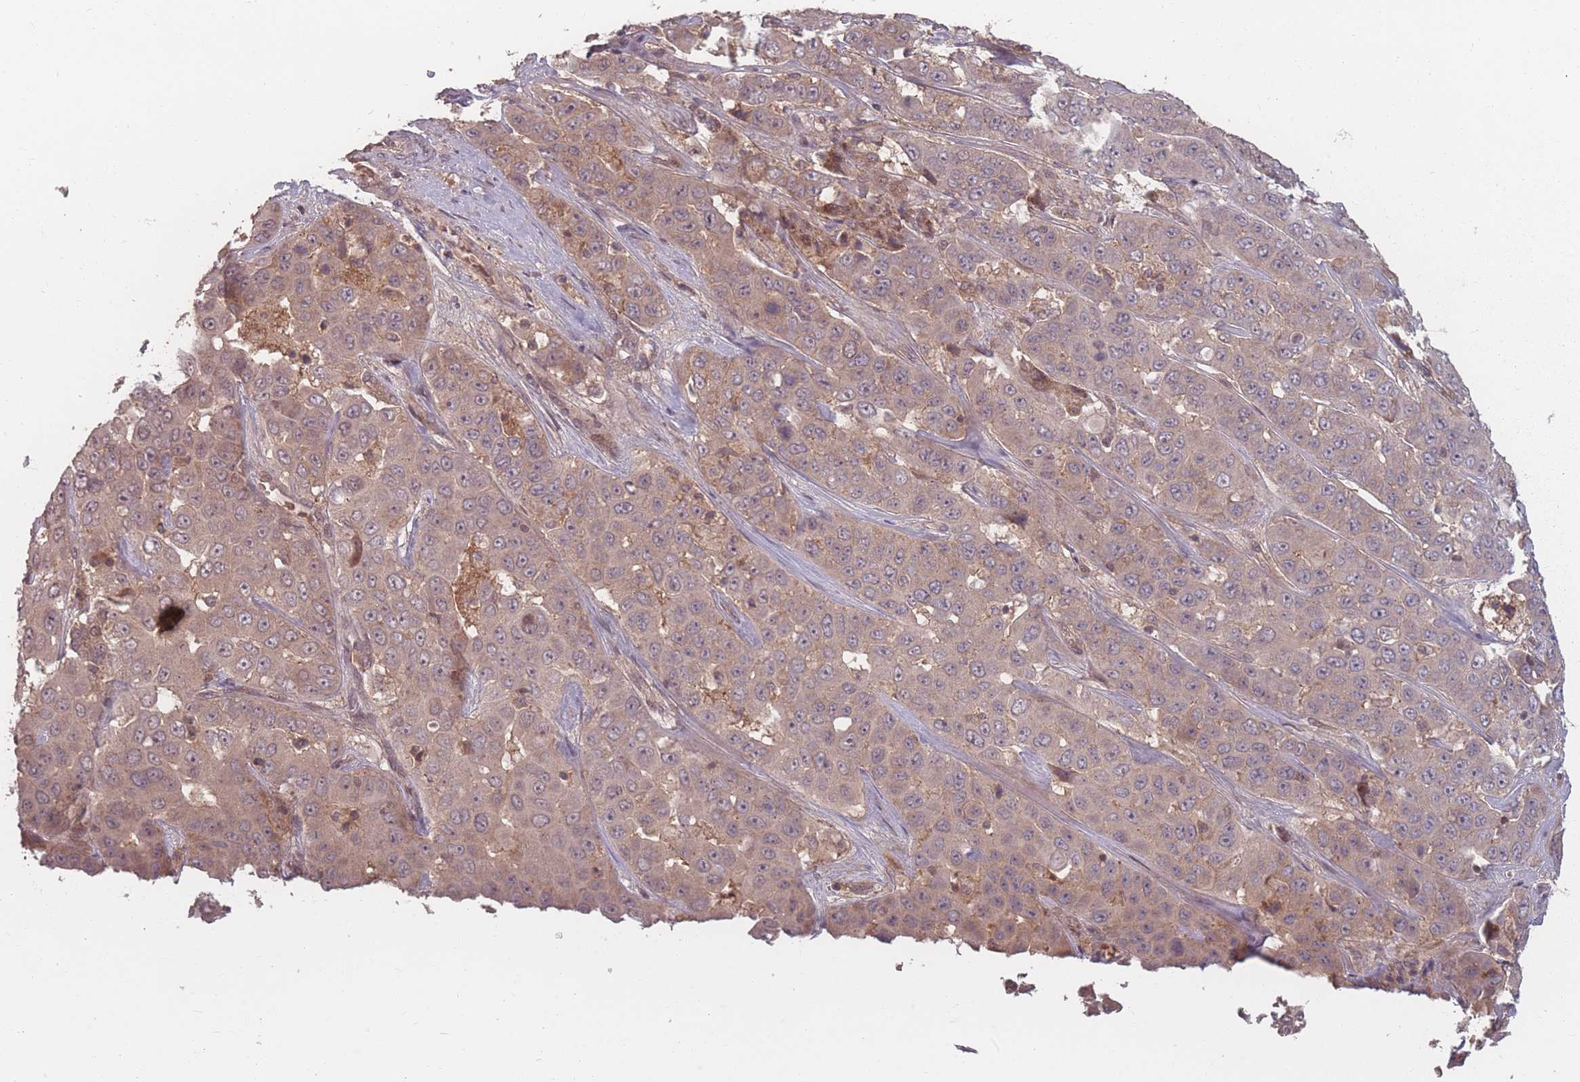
{"staining": {"intensity": "weak", "quantity": ">75%", "location": "cytoplasmic/membranous"}, "tissue": "liver cancer", "cell_type": "Tumor cells", "image_type": "cancer", "snomed": [{"axis": "morphology", "description": "Cholangiocarcinoma"}, {"axis": "topography", "description": "Liver"}], "caption": "Liver cholangiocarcinoma stained for a protein shows weak cytoplasmic/membranous positivity in tumor cells.", "gene": "HAGH", "patient": {"sex": "female", "age": 52}}